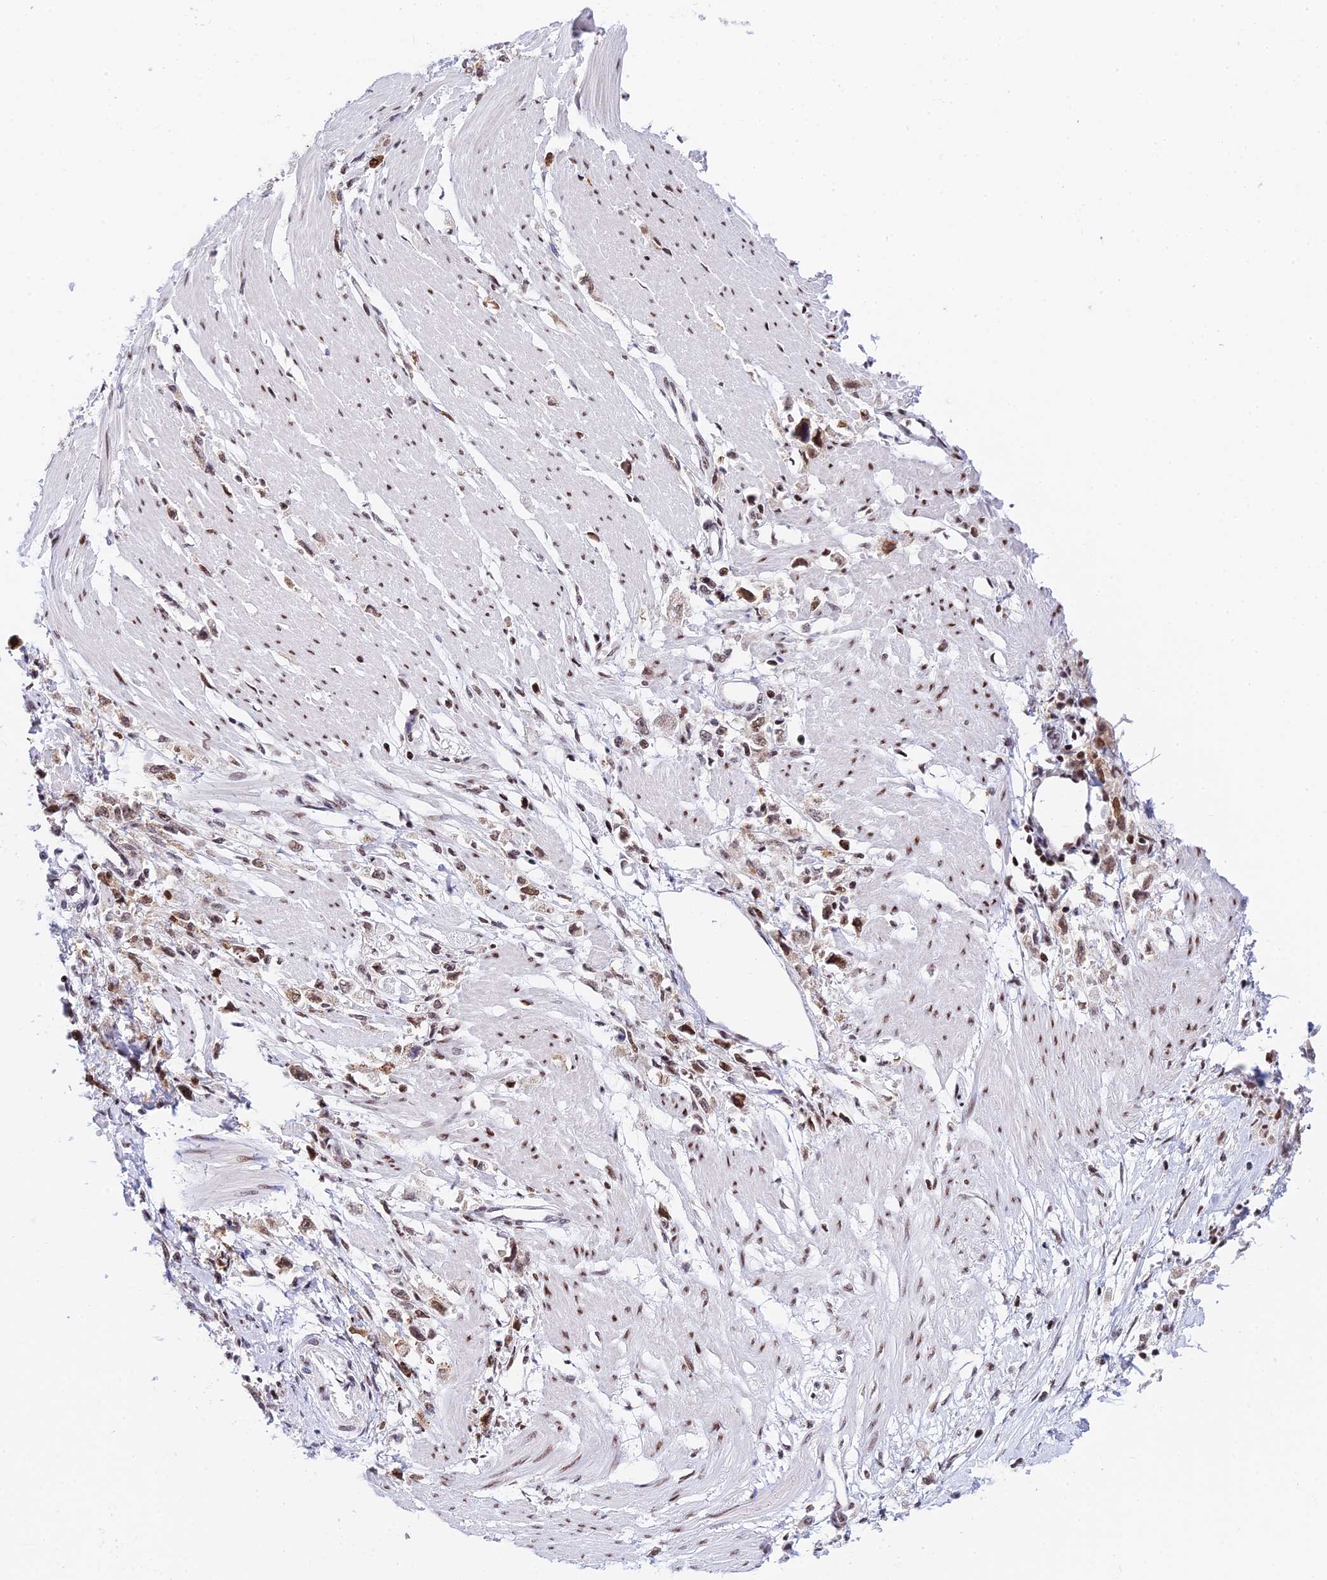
{"staining": {"intensity": "moderate", "quantity": "25%-75%", "location": "nuclear"}, "tissue": "stomach cancer", "cell_type": "Tumor cells", "image_type": "cancer", "snomed": [{"axis": "morphology", "description": "Adenocarcinoma, NOS"}, {"axis": "topography", "description": "Stomach"}], "caption": "Stomach cancer (adenocarcinoma) tissue shows moderate nuclear expression in about 25%-75% of tumor cells, visualized by immunohistochemistry.", "gene": "USP22", "patient": {"sex": "female", "age": 59}}